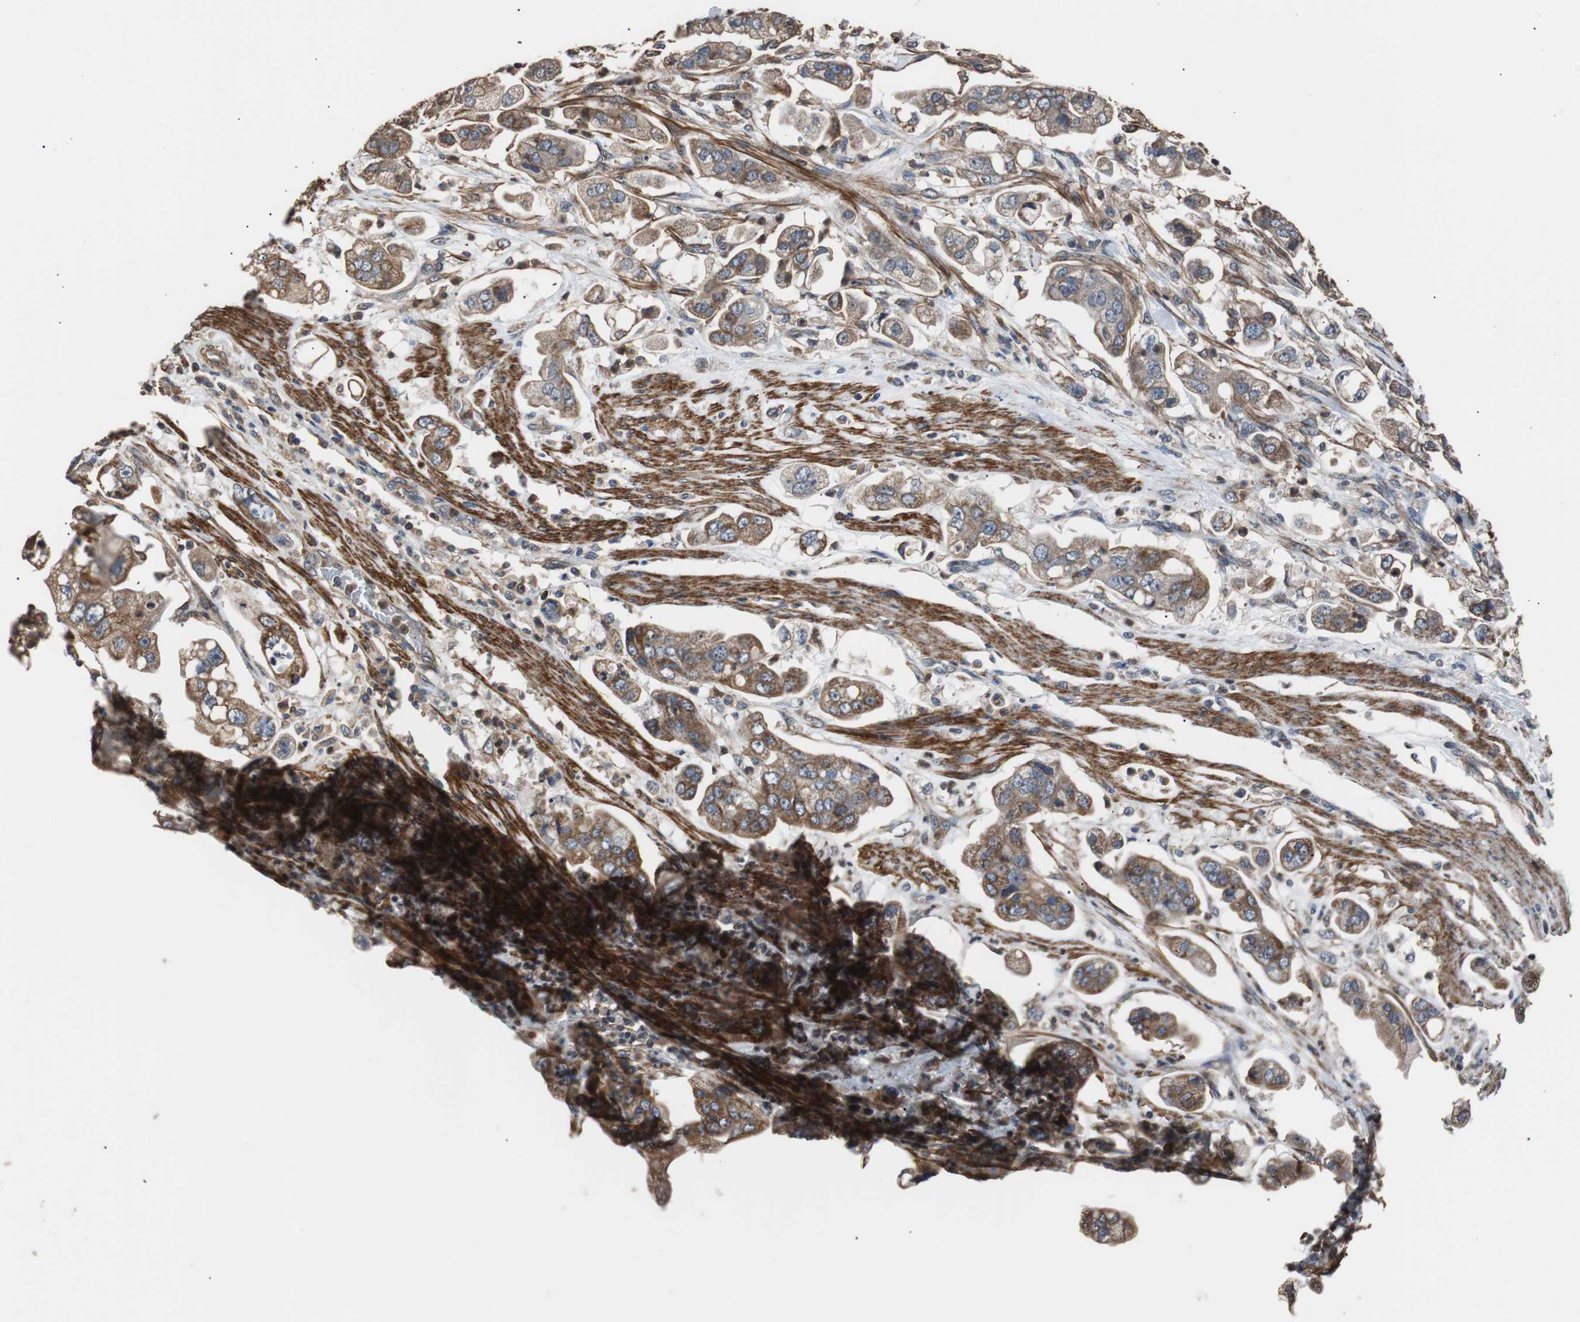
{"staining": {"intensity": "moderate", "quantity": ">75%", "location": "cytoplasmic/membranous"}, "tissue": "stomach cancer", "cell_type": "Tumor cells", "image_type": "cancer", "snomed": [{"axis": "morphology", "description": "Adenocarcinoma, NOS"}, {"axis": "topography", "description": "Stomach"}], "caption": "IHC image of stomach cancer stained for a protein (brown), which reveals medium levels of moderate cytoplasmic/membranous expression in about >75% of tumor cells.", "gene": "PITRM1", "patient": {"sex": "male", "age": 62}}